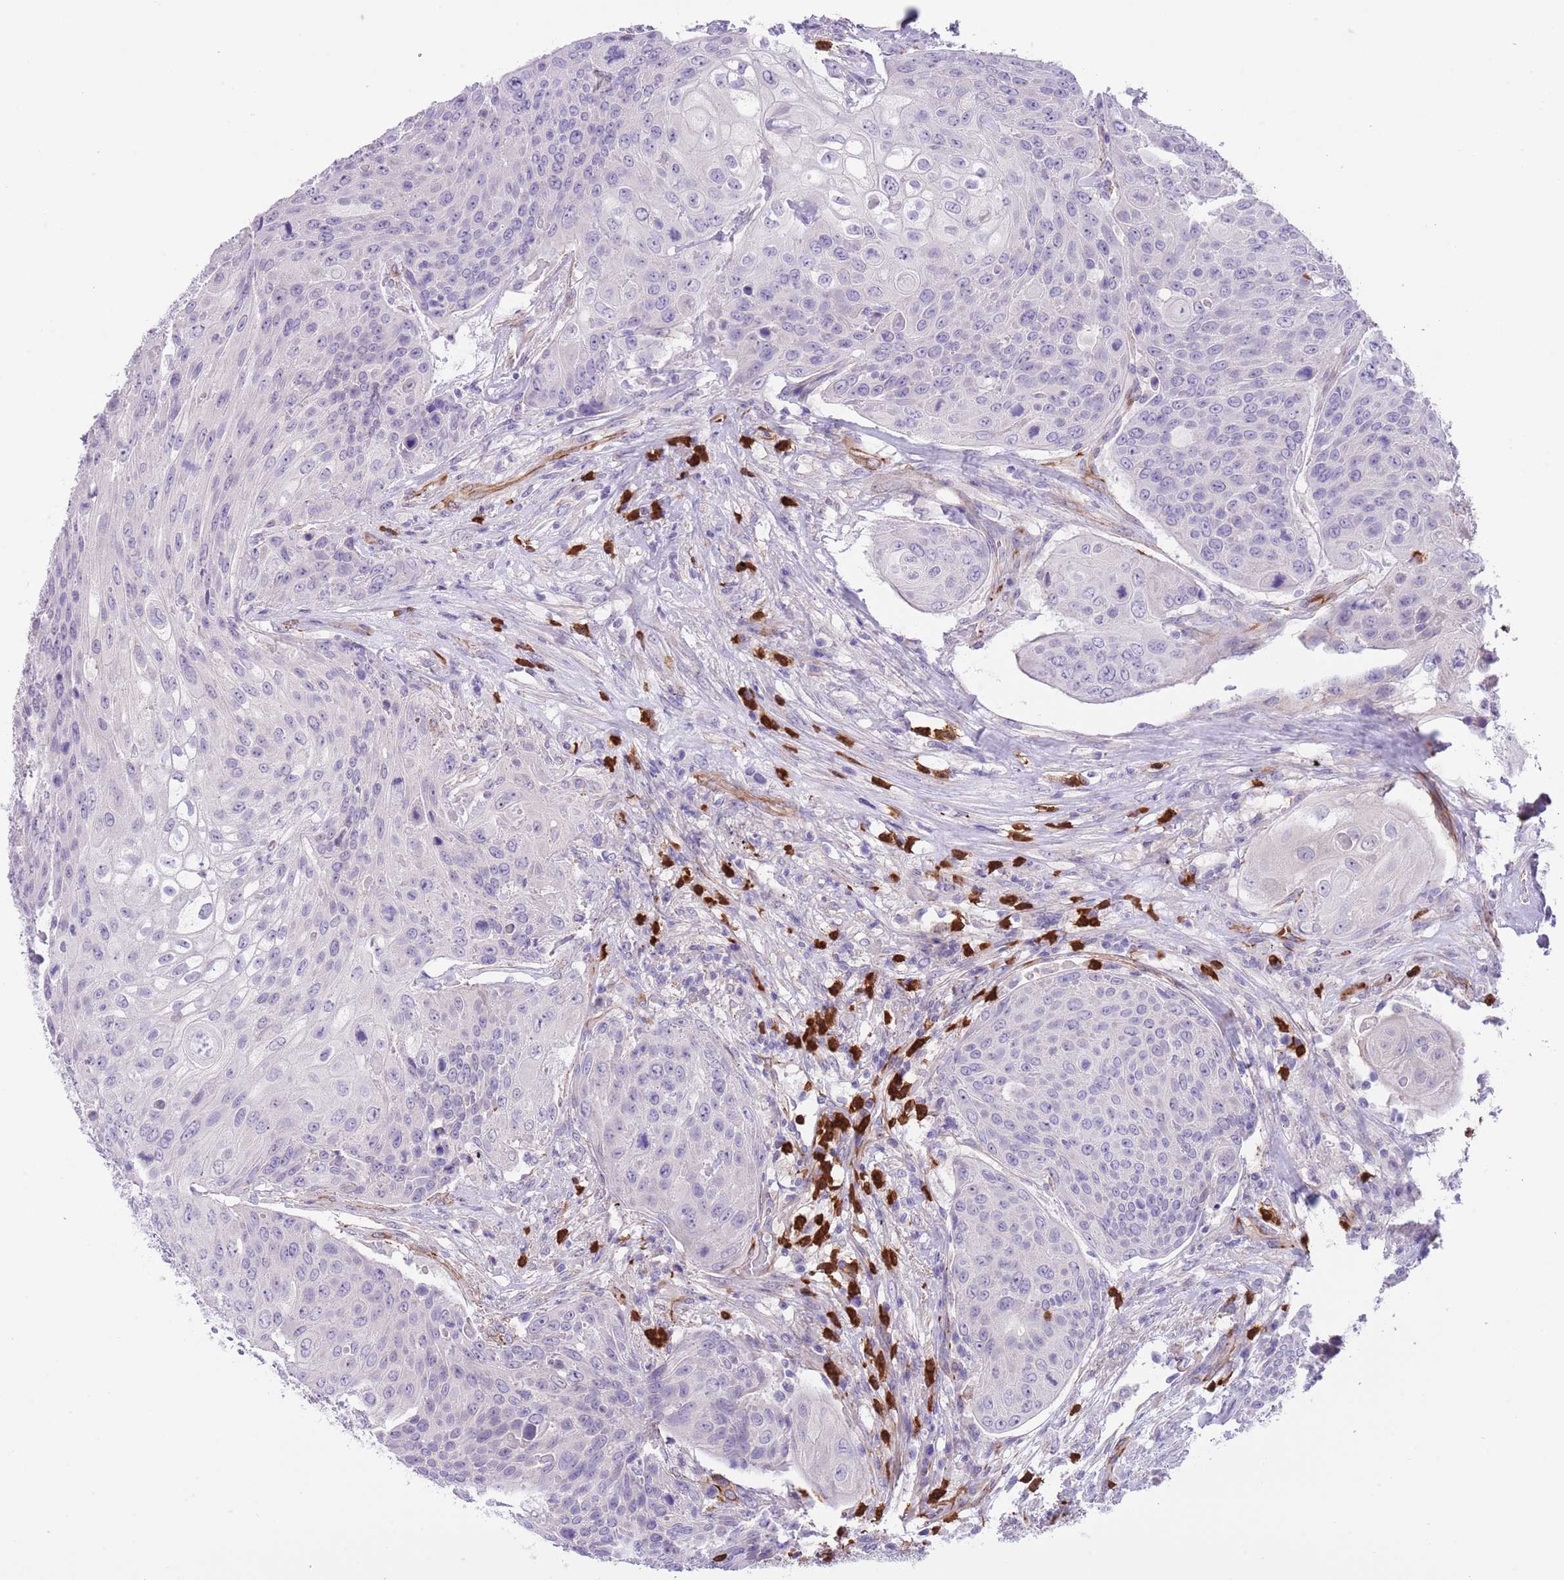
{"staining": {"intensity": "negative", "quantity": "none", "location": "none"}, "tissue": "urothelial cancer", "cell_type": "Tumor cells", "image_type": "cancer", "snomed": [{"axis": "morphology", "description": "Urothelial carcinoma, High grade"}, {"axis": "topography", "description": "Urinary bladder"}], "caption": "Histopathology image shows no protein staining in tumor cells of urothelial cancer tissue.", "gene": "TSGA13", "patient": {"sex": "female", "age": 70}}